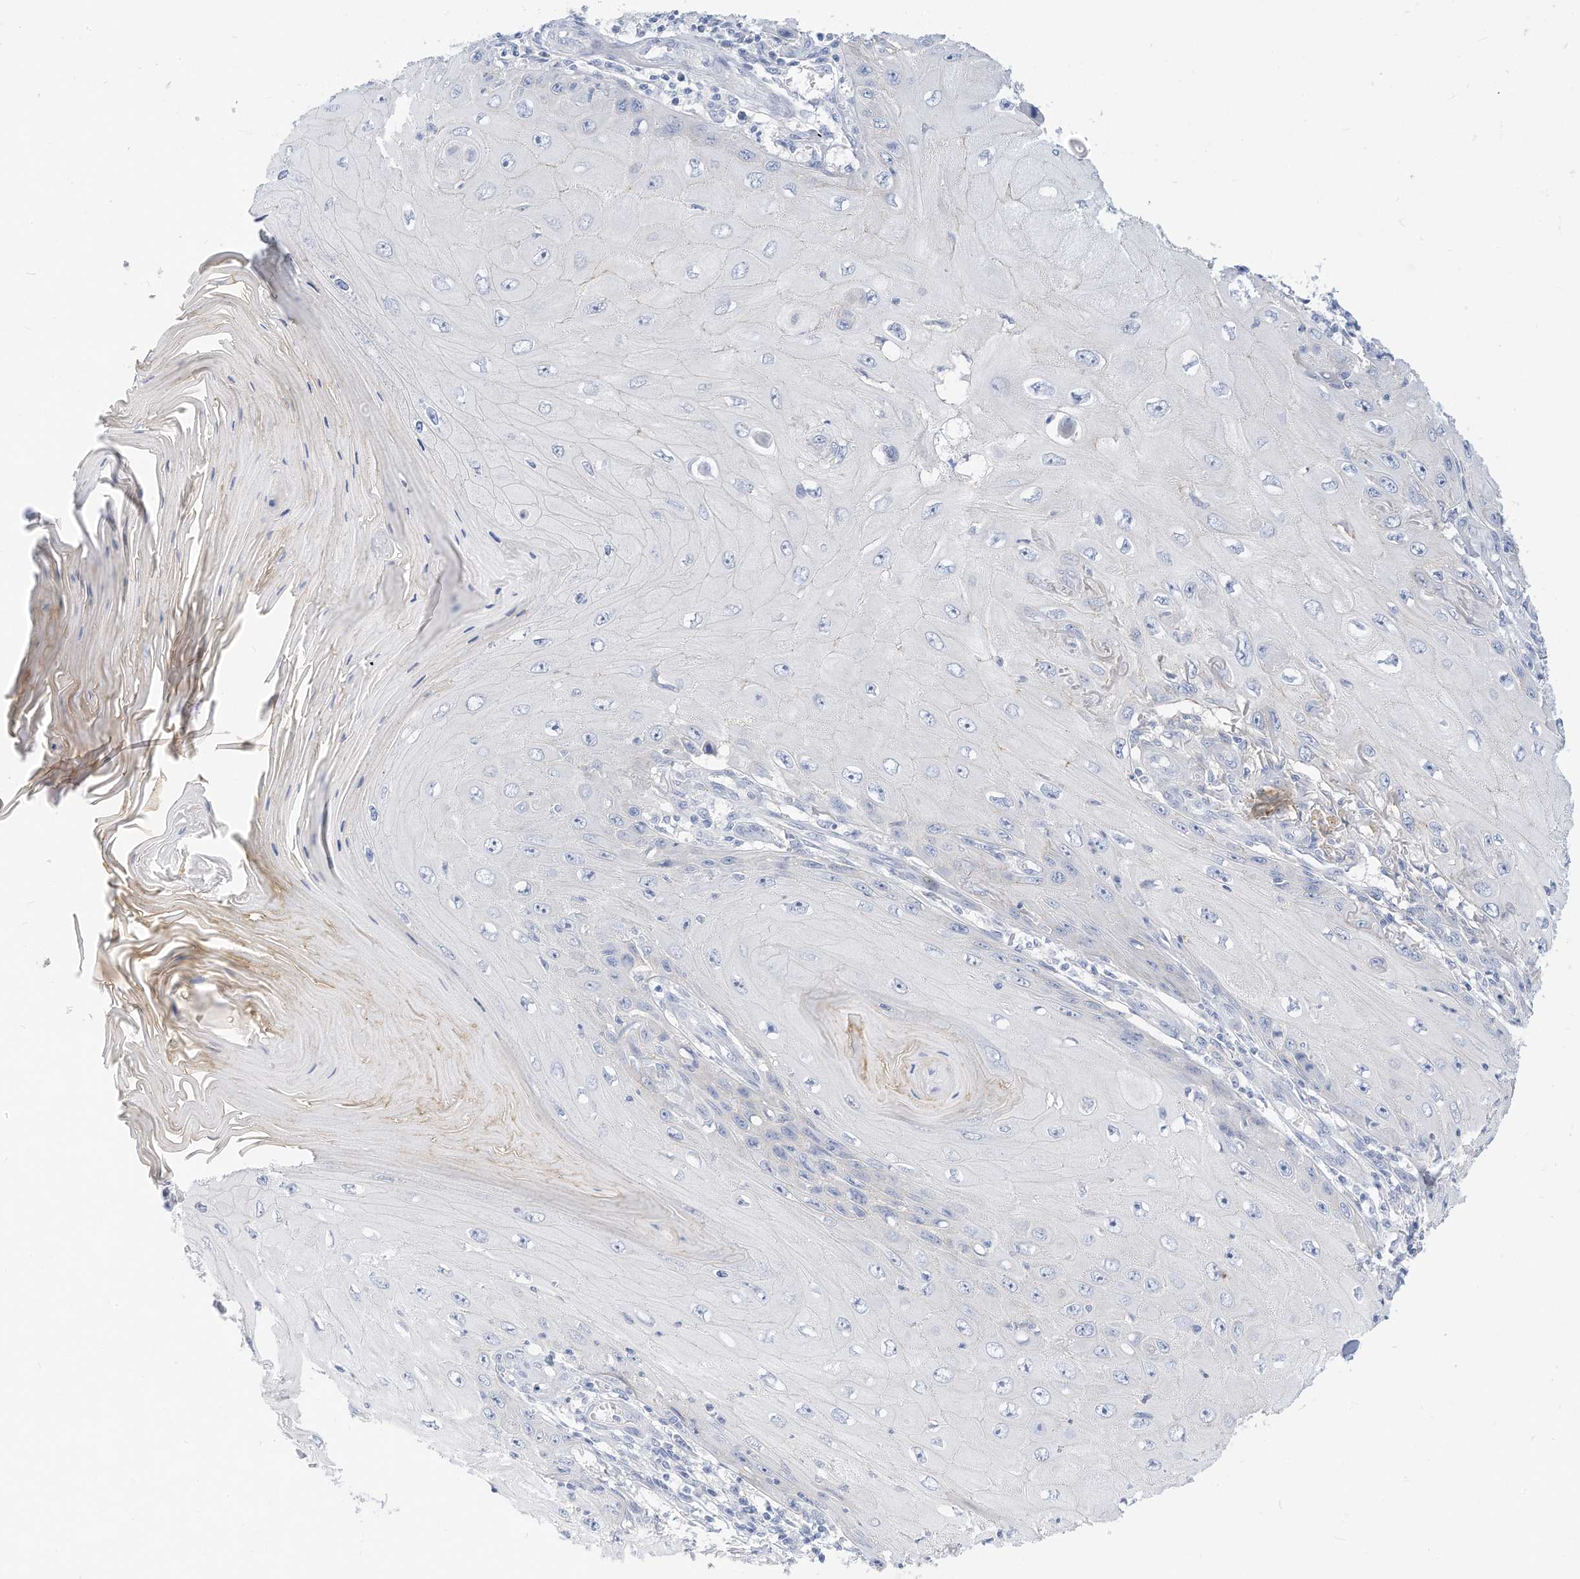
{"staining": {"intensity": "negative", "quantity": "none", "location": "none"}, "tissue": "skin cancer", "cell_type": "Tumor cells", "image_type": "cancer", "snomed": [{"axis": "morphology", "description": "Squamous cell carcinoma, NOS"}, {"axis": "topography", "description": "Skin"}], "caption": "This is a histopathology image of IHC staining of skin squamous cell carcinoma, which shows no positivity in tumor cells. (Immunohistochemistry (ihc), brightfield microscopy, high magnification).", "gene": "SPOCD1", "patient": {"sex": "female", "age": 73}}